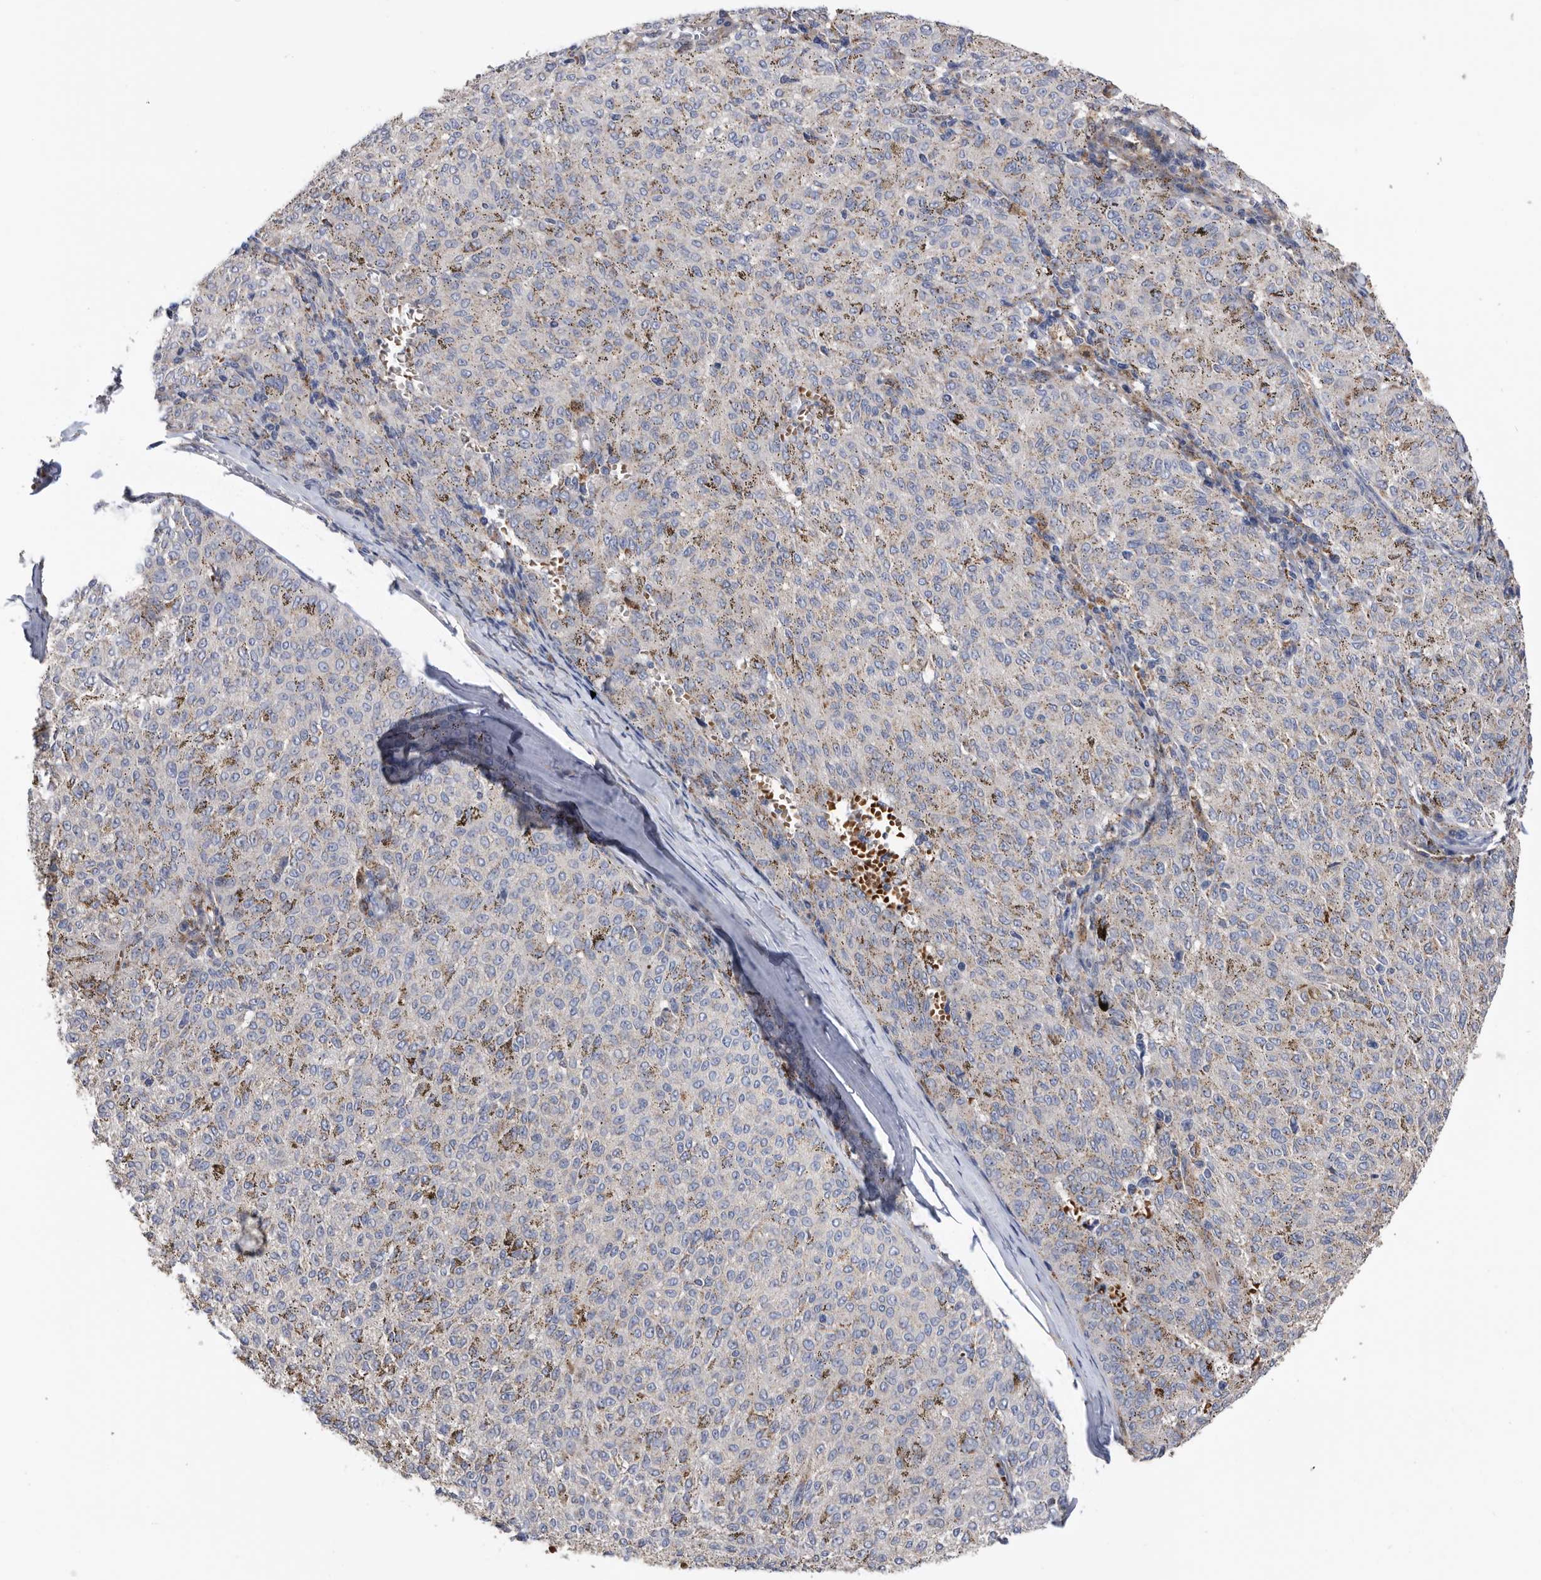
{"staining": {"intensity": "negative", "quantity": "none", "location": "none"}, "tissue": "melanoma", "cell_type": "Tumor cells", "image_type": "cancer", "snomed": [{"axis": "morphology", "description": "Malignant melanoma, NOS"}, {"axis": "topography", "description": "Skin"}], "caption": "The histopathology image exhibits no staining of tumor cells in melanoma.", "gene": "CRISPLD2", "patient": {"sex": "female", "age": 72}}